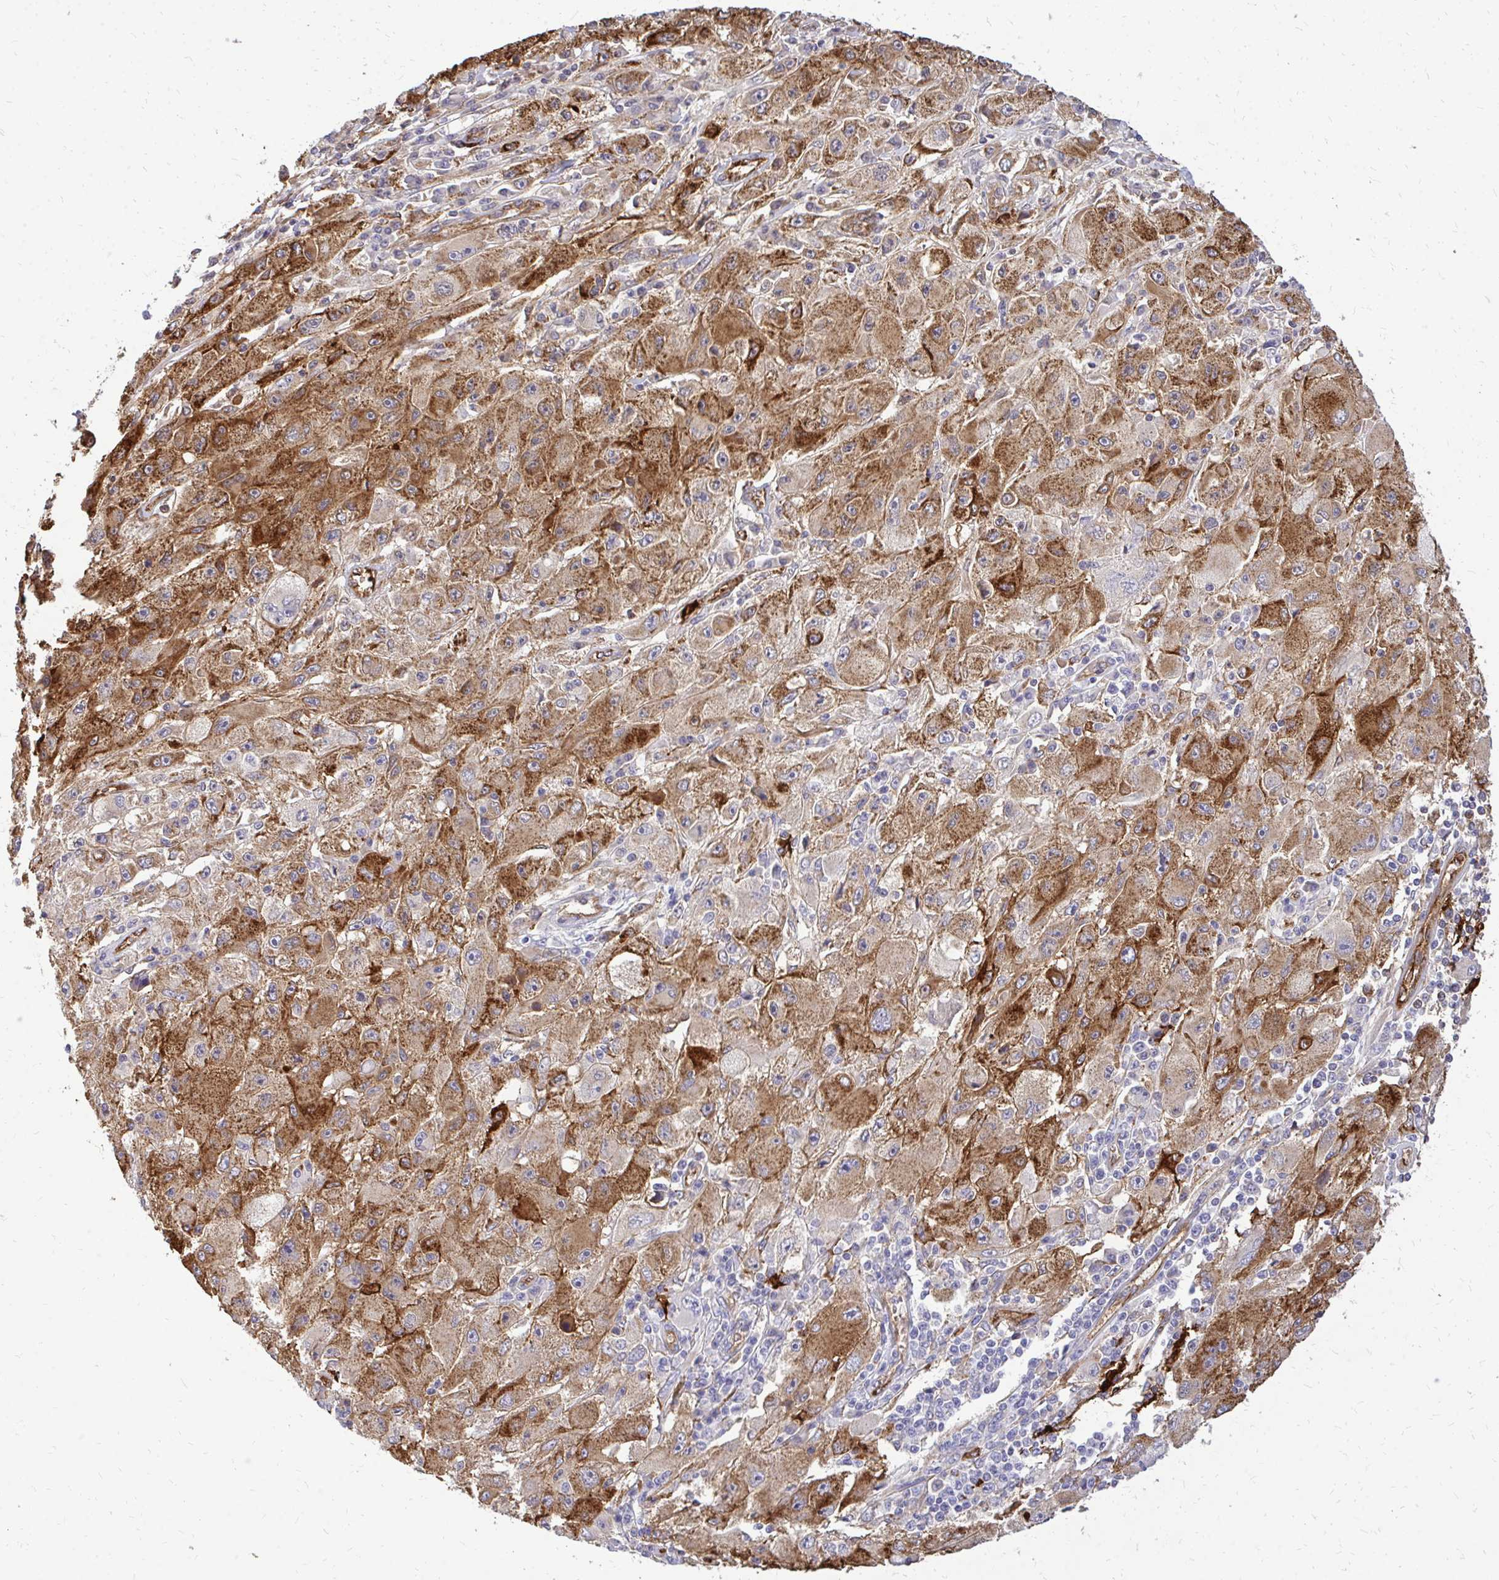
{"staining": {"intensity": "moderate", "quantity": ">75%", "location": "cytoplasmic/membranous"}, "tissue": "melanoma", "cell_type": "Tumor cells", "image_type": "cancer", "snomed": [{"axis": "morphology", "description": "Malignant melanoma, Metastatic site"}, {"axis": "topography", "description": "Skin"}], "caption": "The image displays a brown stain indicating the presence of a protein in the cytoplasmic/membranous of tumor cells in melanoma.", "gene": "MARCKSL1", "patient": {"sex": "male", "age": 53}}